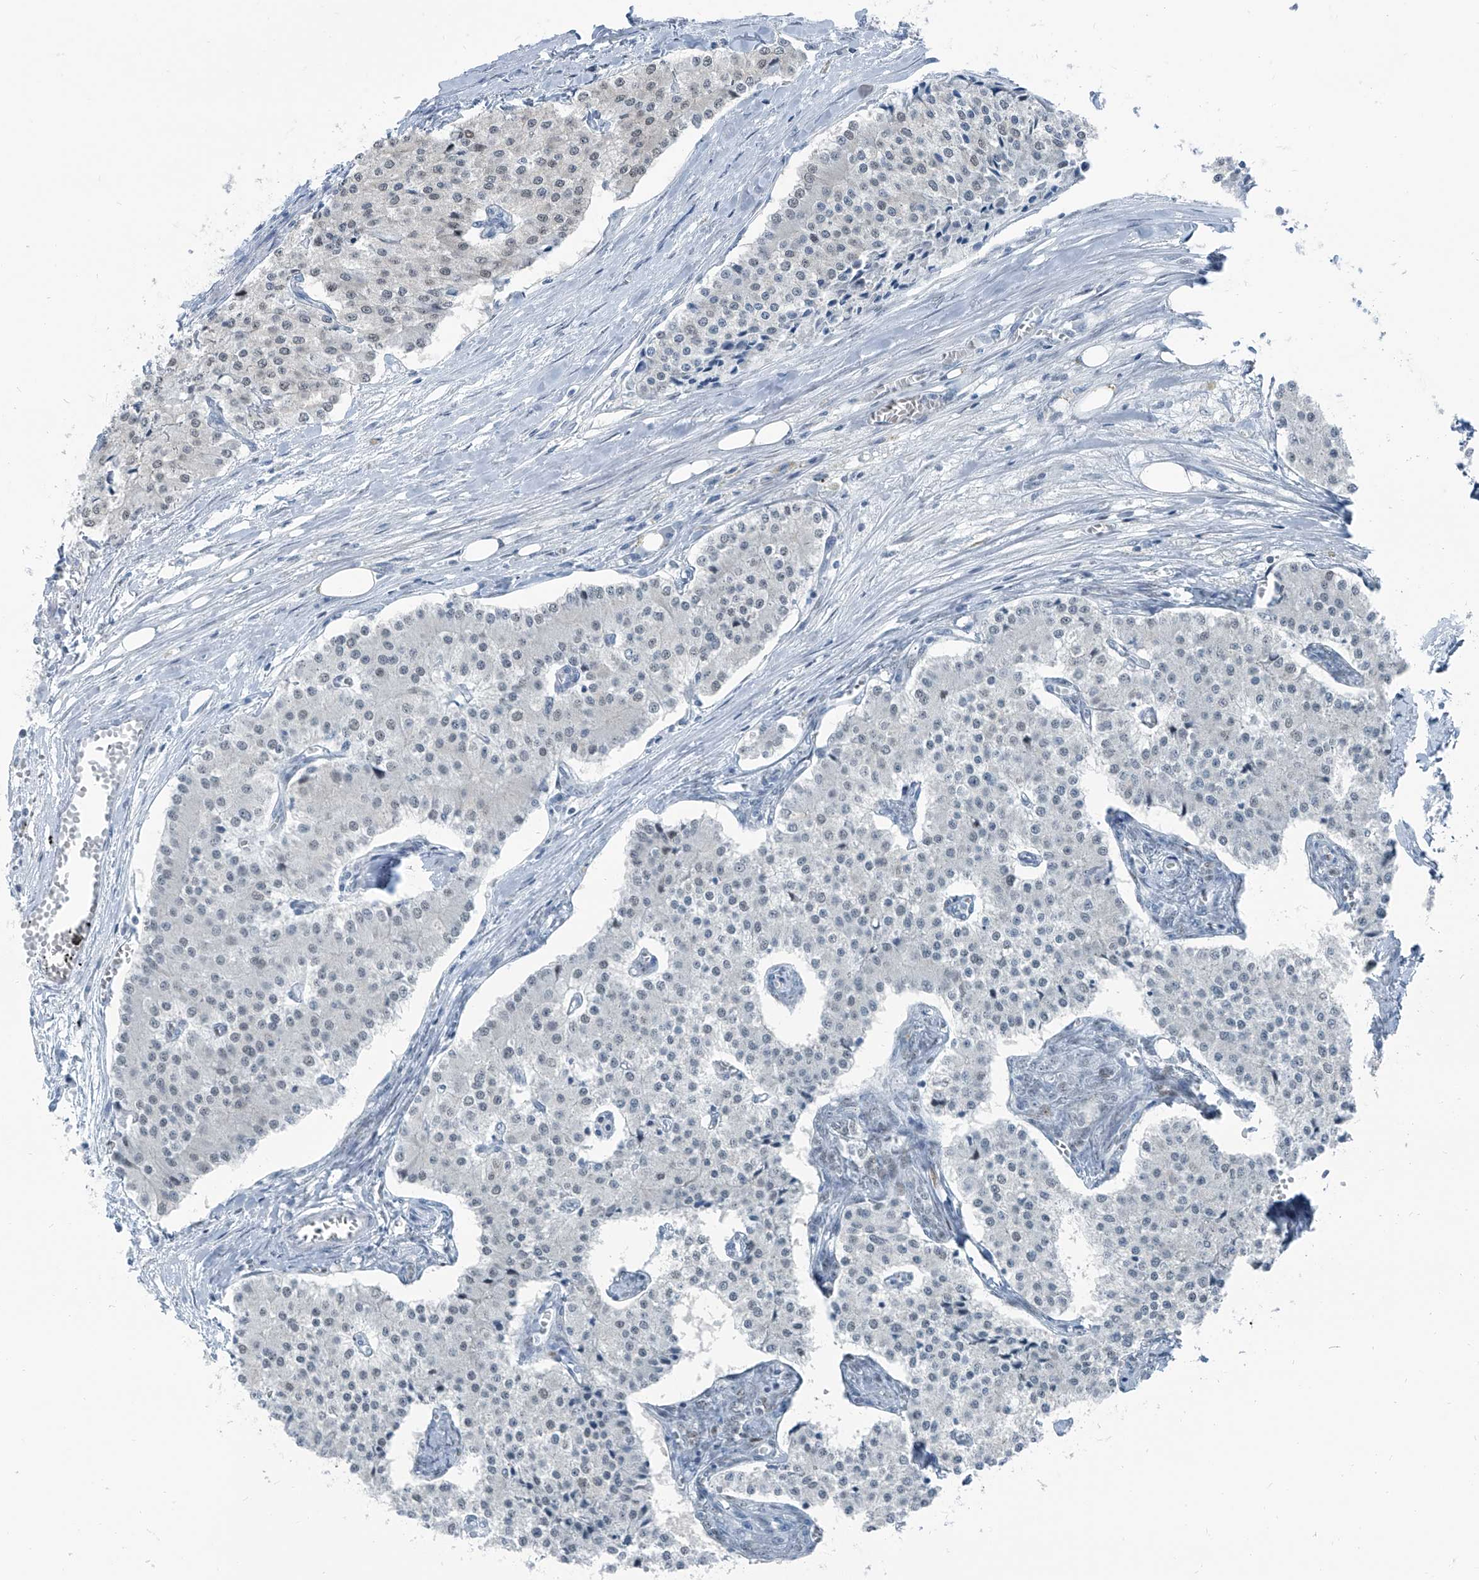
{"staining": {"intensity": "negative", "quantity": "none", "location": "none"}, "tissue": "carcinoid", "cell_type": "Tumor cells", "image_type": "cancer", "snomed": [{"axis": "morphology", "description": "Carcinoid, malignant, NOS"}, {"axis": "topography", "description": "Colon"}], "caption": "Tumor cells are negative for protein expression in human carcinoid.", "gene": "RGN", "patient": {"sex": "female", "age": 52}}